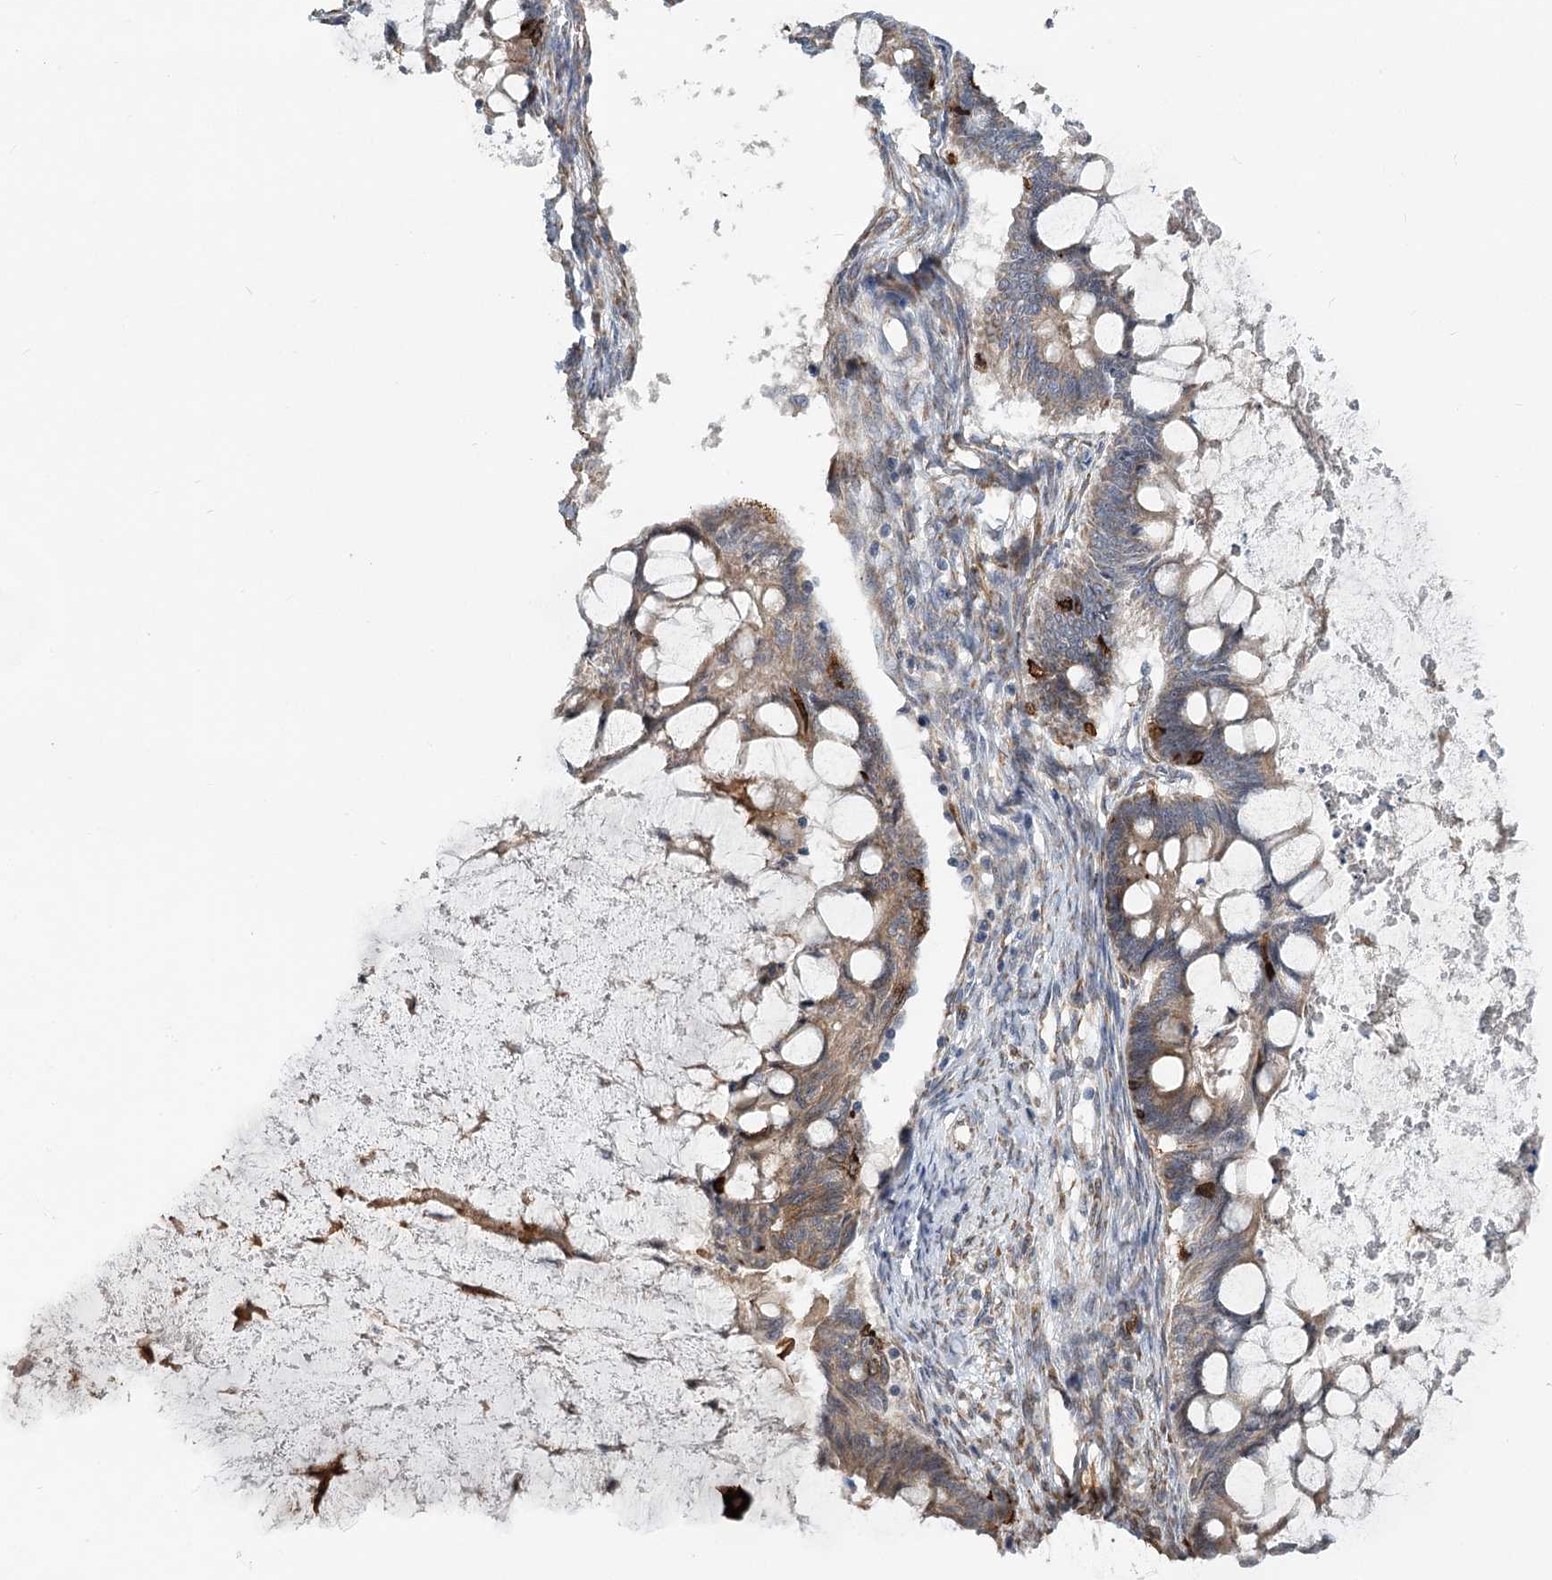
{"staining": {"intensity": "weak", "quantity": ">75%", "location": "cytoplasmic/membranous"}, "tissue": "ovarian cancer", "cell_type": "Tumor cells", "image_type": "cancer", "snomed": [{"axis": "morphology", "description": "Cystadenocarcinoma, mucinous, NOS"}, {"axis": "topography", "description": "Ovary"}], "caption": "Weak cytoplasmic/membranous expression is seen in approximately >75% of tumor cells in ovarian cancer.", "gene": "CIB4", "patient": {"sex": "female", "age": 61}}